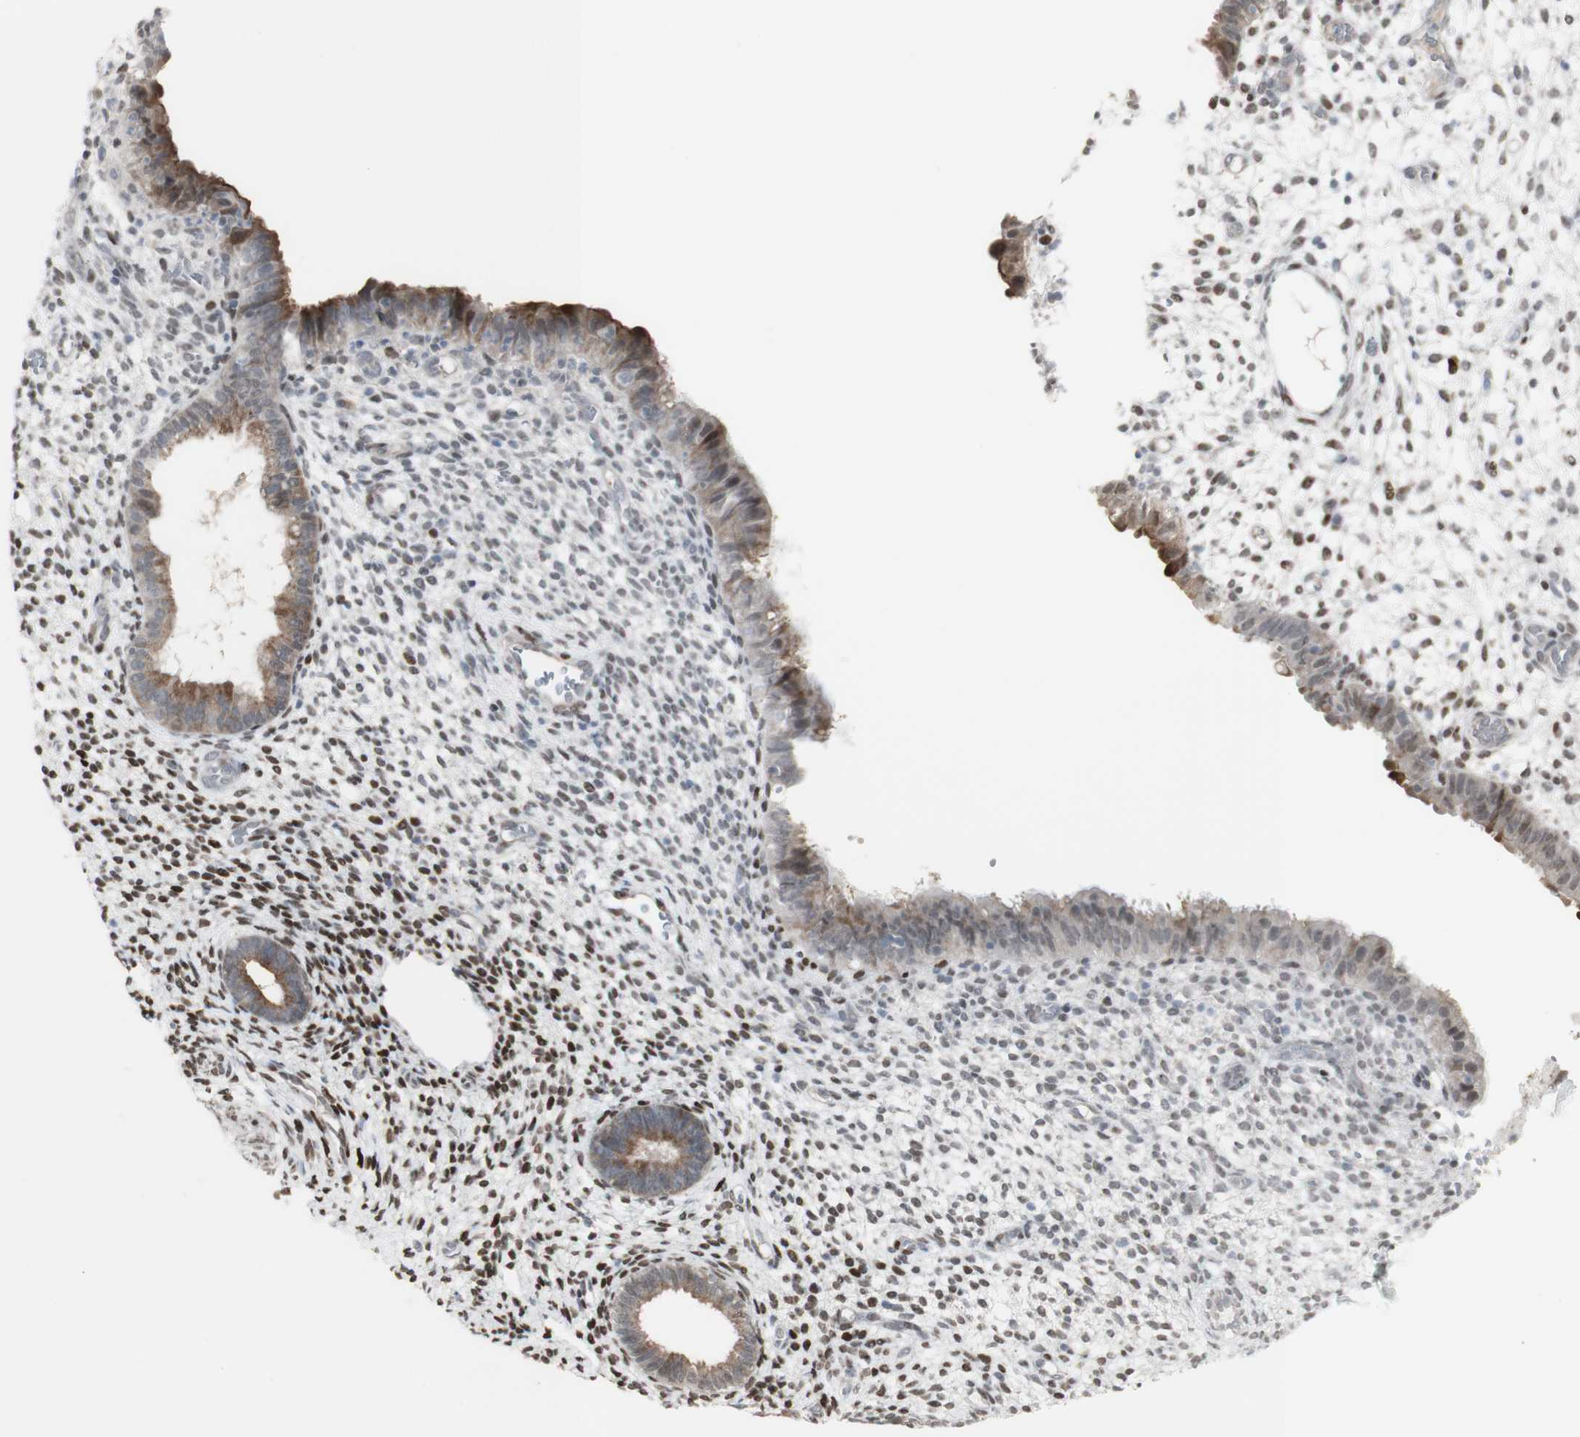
{"staining": {"intensity": "moderate", "quantity": "25%-75%", "location": "nuclear"}, "tissue": "endometrium", "cell_type": "Cells in endometrial stroma", "image_type": "normal", "snomed": [{"axis": "morphology", "description": "Normal tissue, NOS"}, {"axis": "topography", "description": "Endometrium"}], "caption": "Moderate nuclear positivity is present in approximately 25%-75% of cells in endometrial stroma in normal endometrium. The protein of interest is stained brown, and the nuclei are stained in blue (DAB (3,3'-diaminobenzidine) IHC with brightfield microscopy, high magnification).", "gene": "C1orf116", "patient": {"sex": "female", "age": 61}}